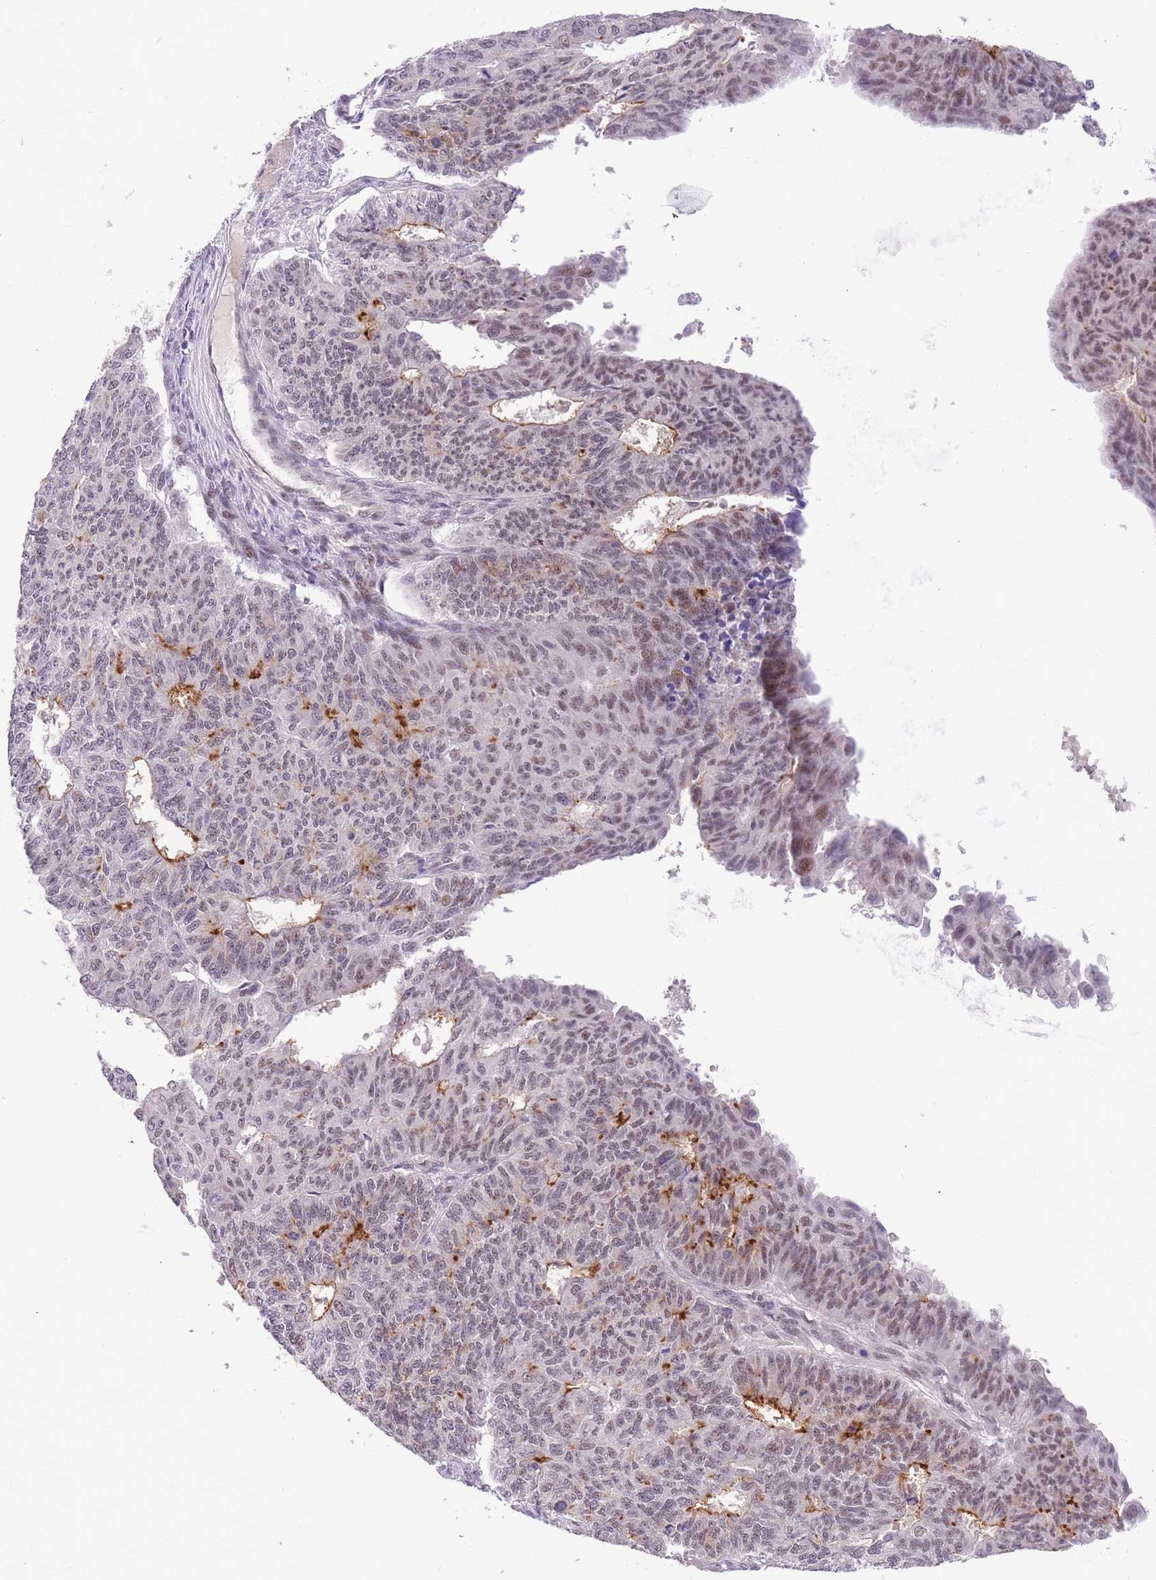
{"staining": {"intensity": "moderate", "quantity": "25%-75%", "location": "nuclear"}, "tissue": "endometrial cancer", "cell_type": "Tumor cells", "image_type": "cancer", "snomed": [{"axis": "morphology", "description": "Adenocarcinoma, NOS"}, {"axis": "topography", "description": "Endometrium"}], "caption": "This photomicrograph shows immunohistochemistry (IHC) staining of human endometrial cancer (adenocarcinoma), with medium moderate nuclear positivity in approximately 25%-75% of tumor cells.", "gene": "SLC35F2", "patient": {"sex": "female", "age": 32}}